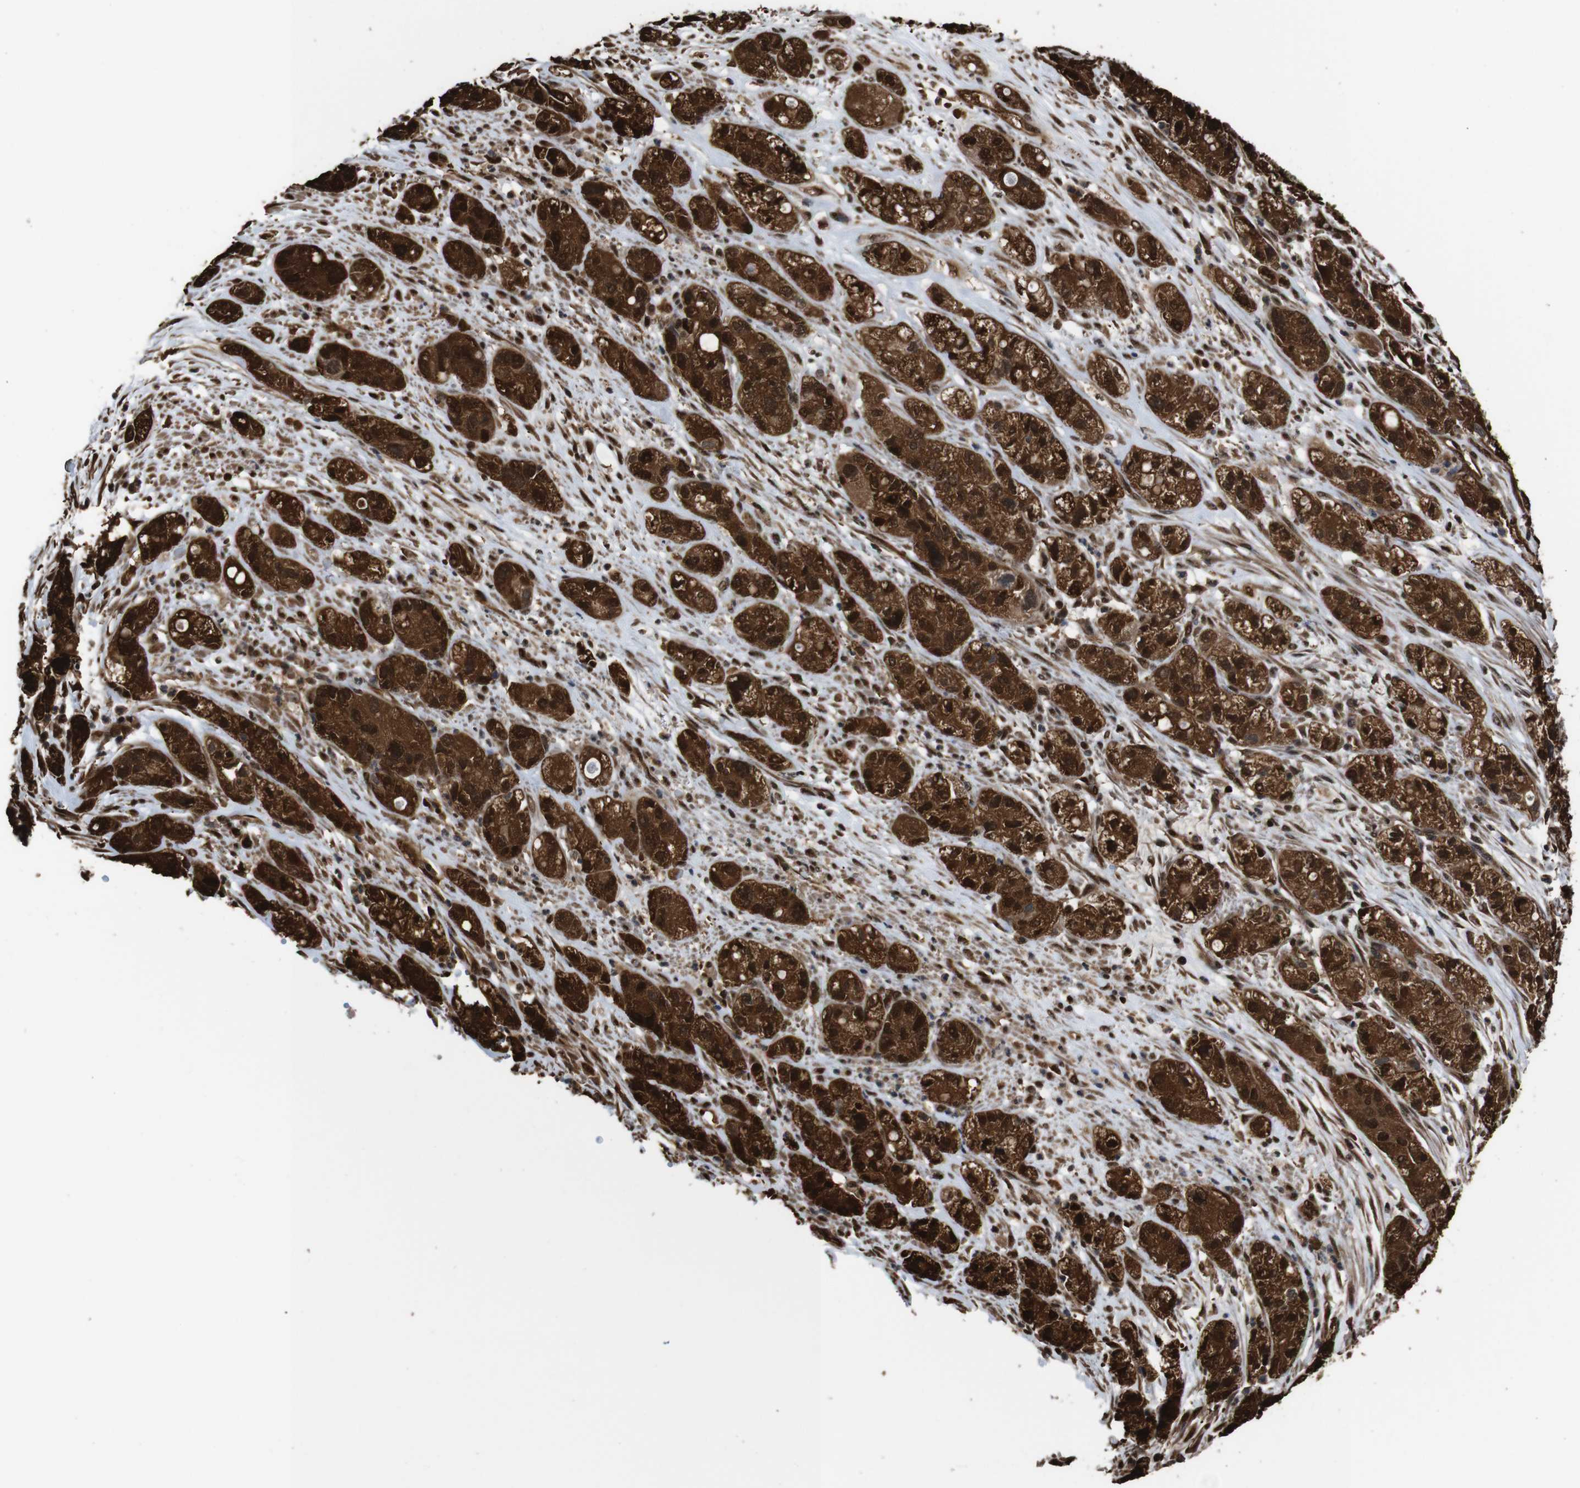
{"staining": {"intensity": "strong", "quantity": ">75%", "location": "cytoplasmic/membranous,nuclear"}, "tissue": "pancreatic cancer", "cell_type": "Tumor cells", "image_type": "cancer", "snomed": [{"axis": "morphology", "description": "Adenocarcinoma, NOS"}, {"axis": "topography", "description": "Pancreas"}], "caption": "The immunohistochemical stain shows strong cytoplasmic/membranous and nuclear expression in tumor cells of pancreatic adenocarcinoma tissue. (DAB (3,3'-diaminobenzidine) IHC with brightfield microscopy, high magnification).", "gene": "VCP", "patient": {"sex": "female", "age": 78}}